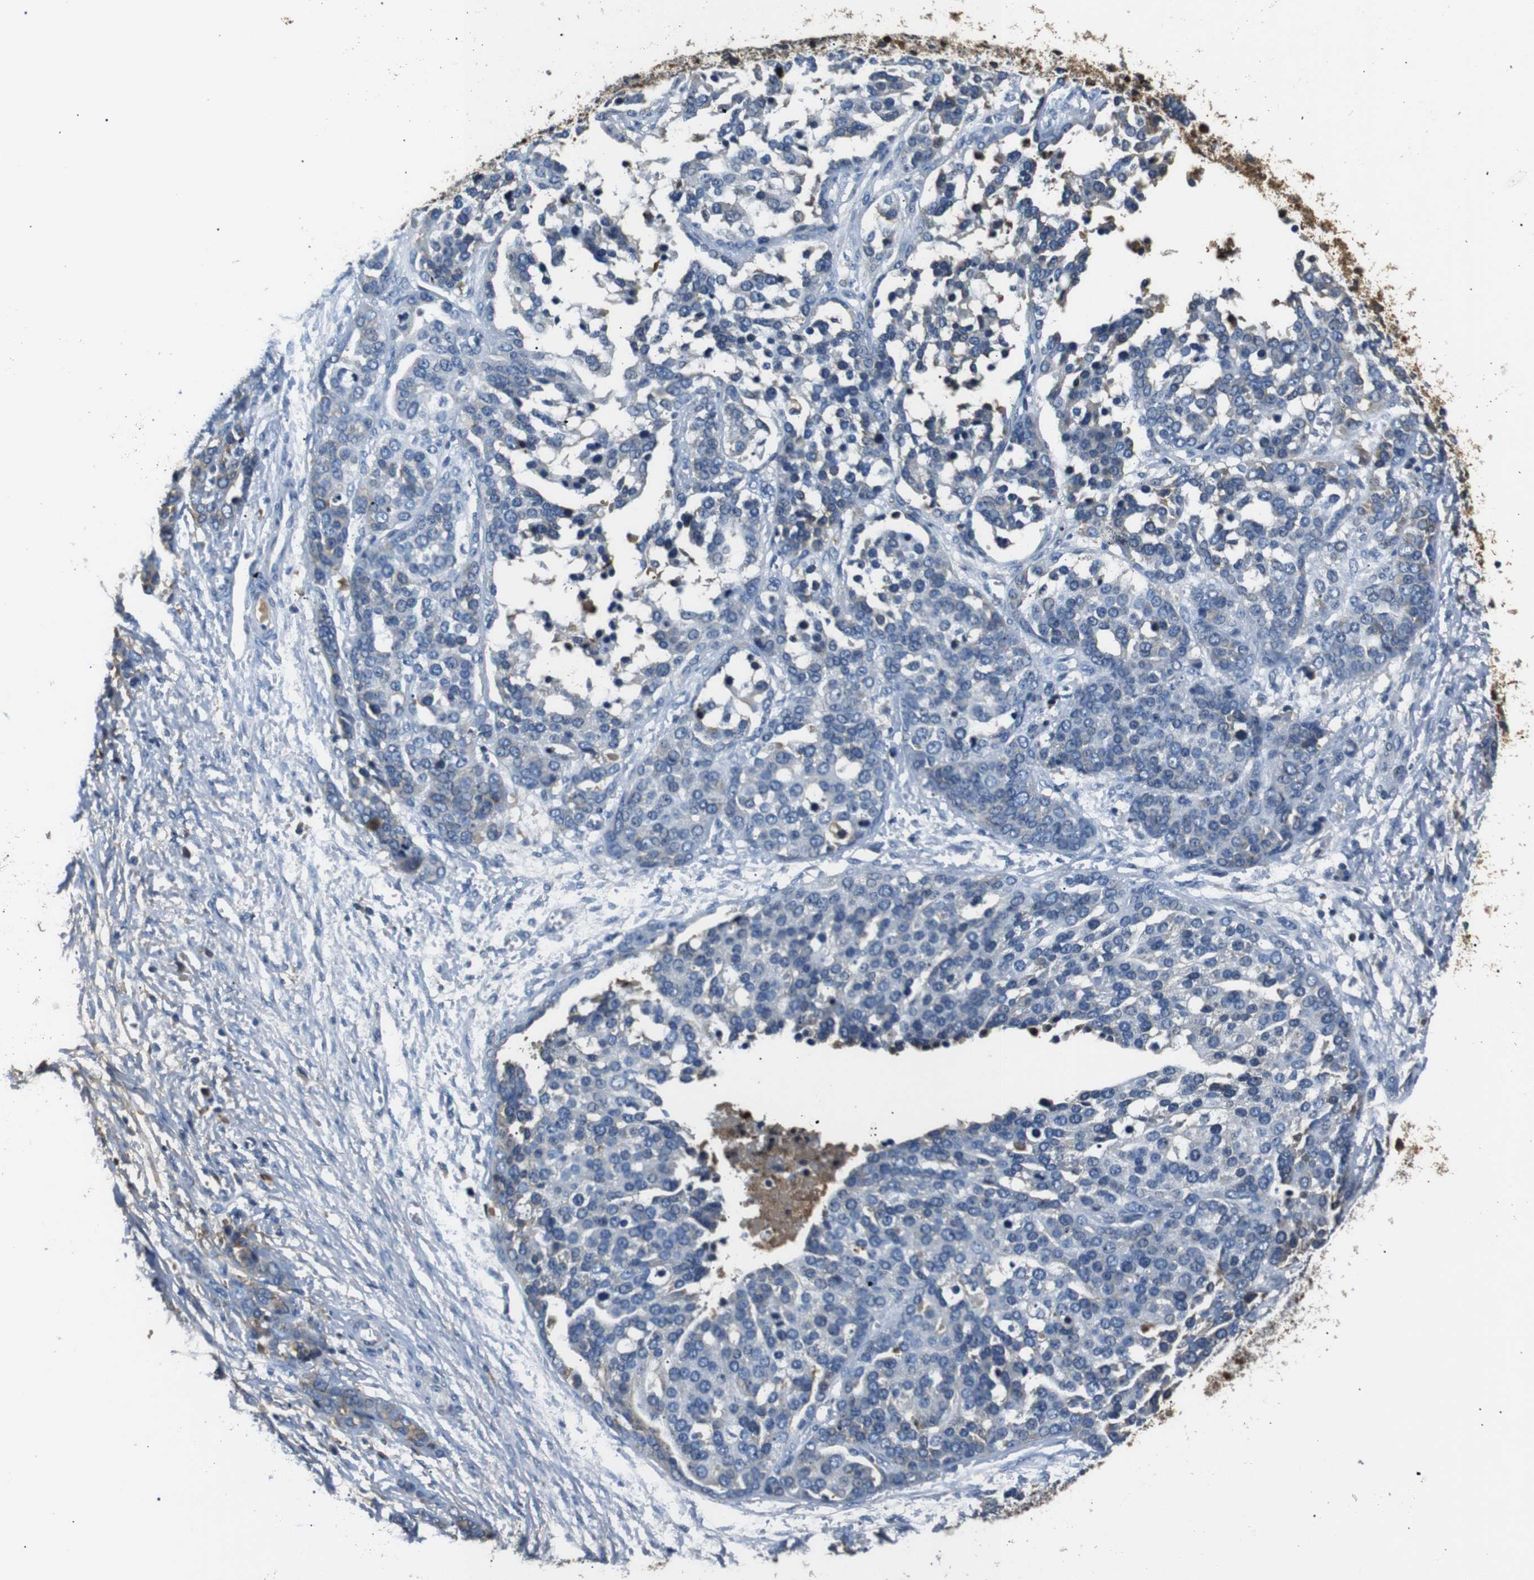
{"staining": {"intensity": "weak", "quantity": "<25%", "location": "cytoplasmic/membranous"}, "tissue": "ovarian cancer", "cell_type": "Tumor cells", "image_type": "cancer", "snomed": [{"axis": "morphology", "description": "Cystadenocarcinoma, serous, NOS"}, {"axis": "topography", "description": "Ovary"}], "caption": "Immunohistochemistry (IHC) image of human ovarian serous cystadenocarcinoma stained for a protein (brown), which shows no positivity in tumor cells.", "gene": "LHCGR", "patient": {"sex": "female", "age": 44}}